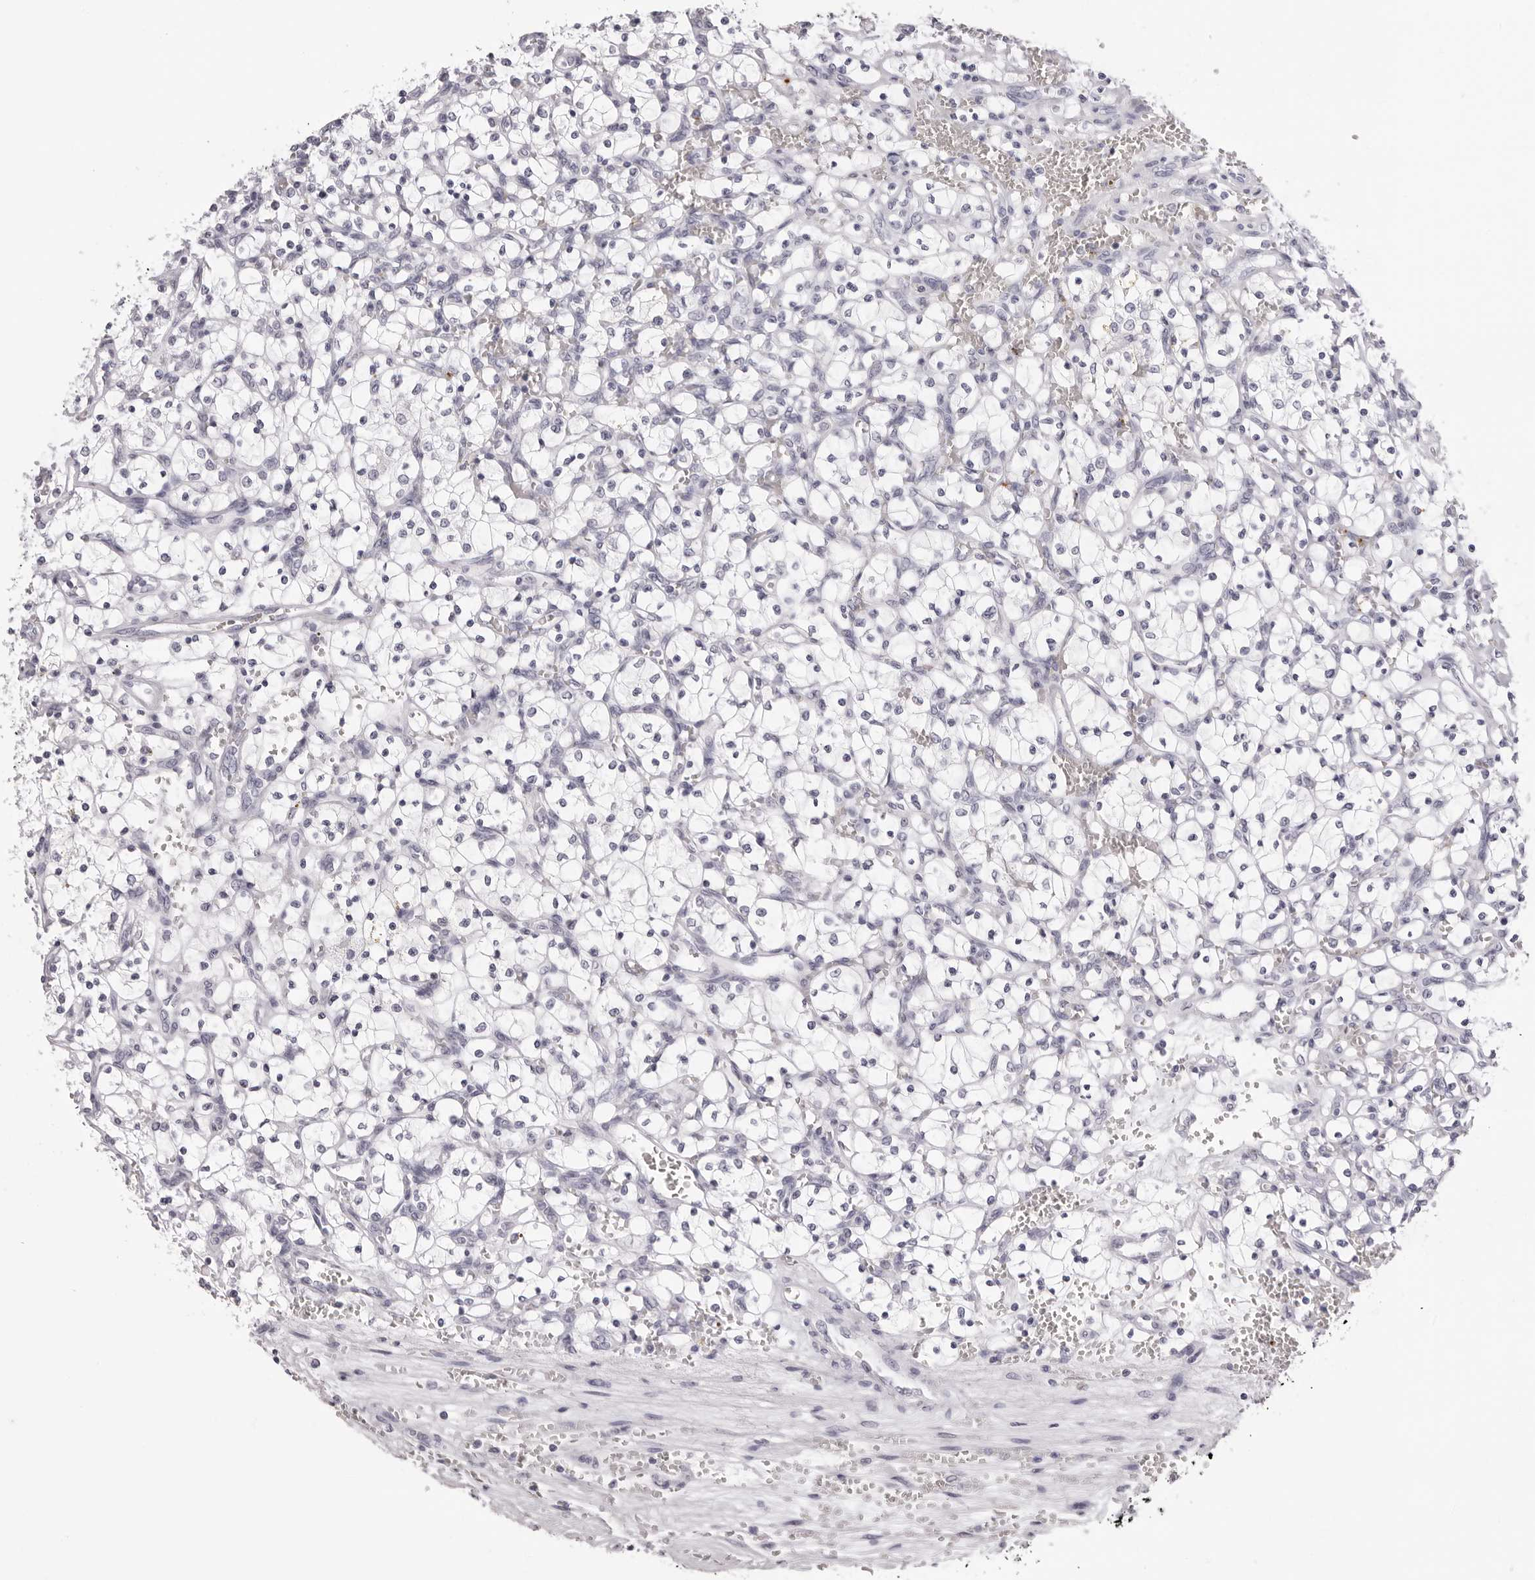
{"staining": {"intensity": "negative", "quantity": "none", "location": "none"}, "tissue": "renal cancer", "cell_type": "Tumor cells", "image_type": "cancer", "snomed": [{"axis": "morphology", "description": "Adenocarcinoma, NOS"}, {"axis": "topography", "description": "Kidney"}], "caption": "The histopathology image exhibits no significant staining in tumor cells of renal adenocarcinoma.", "gene": "RHO", "patient": {"sex": "female", "age": 69}}